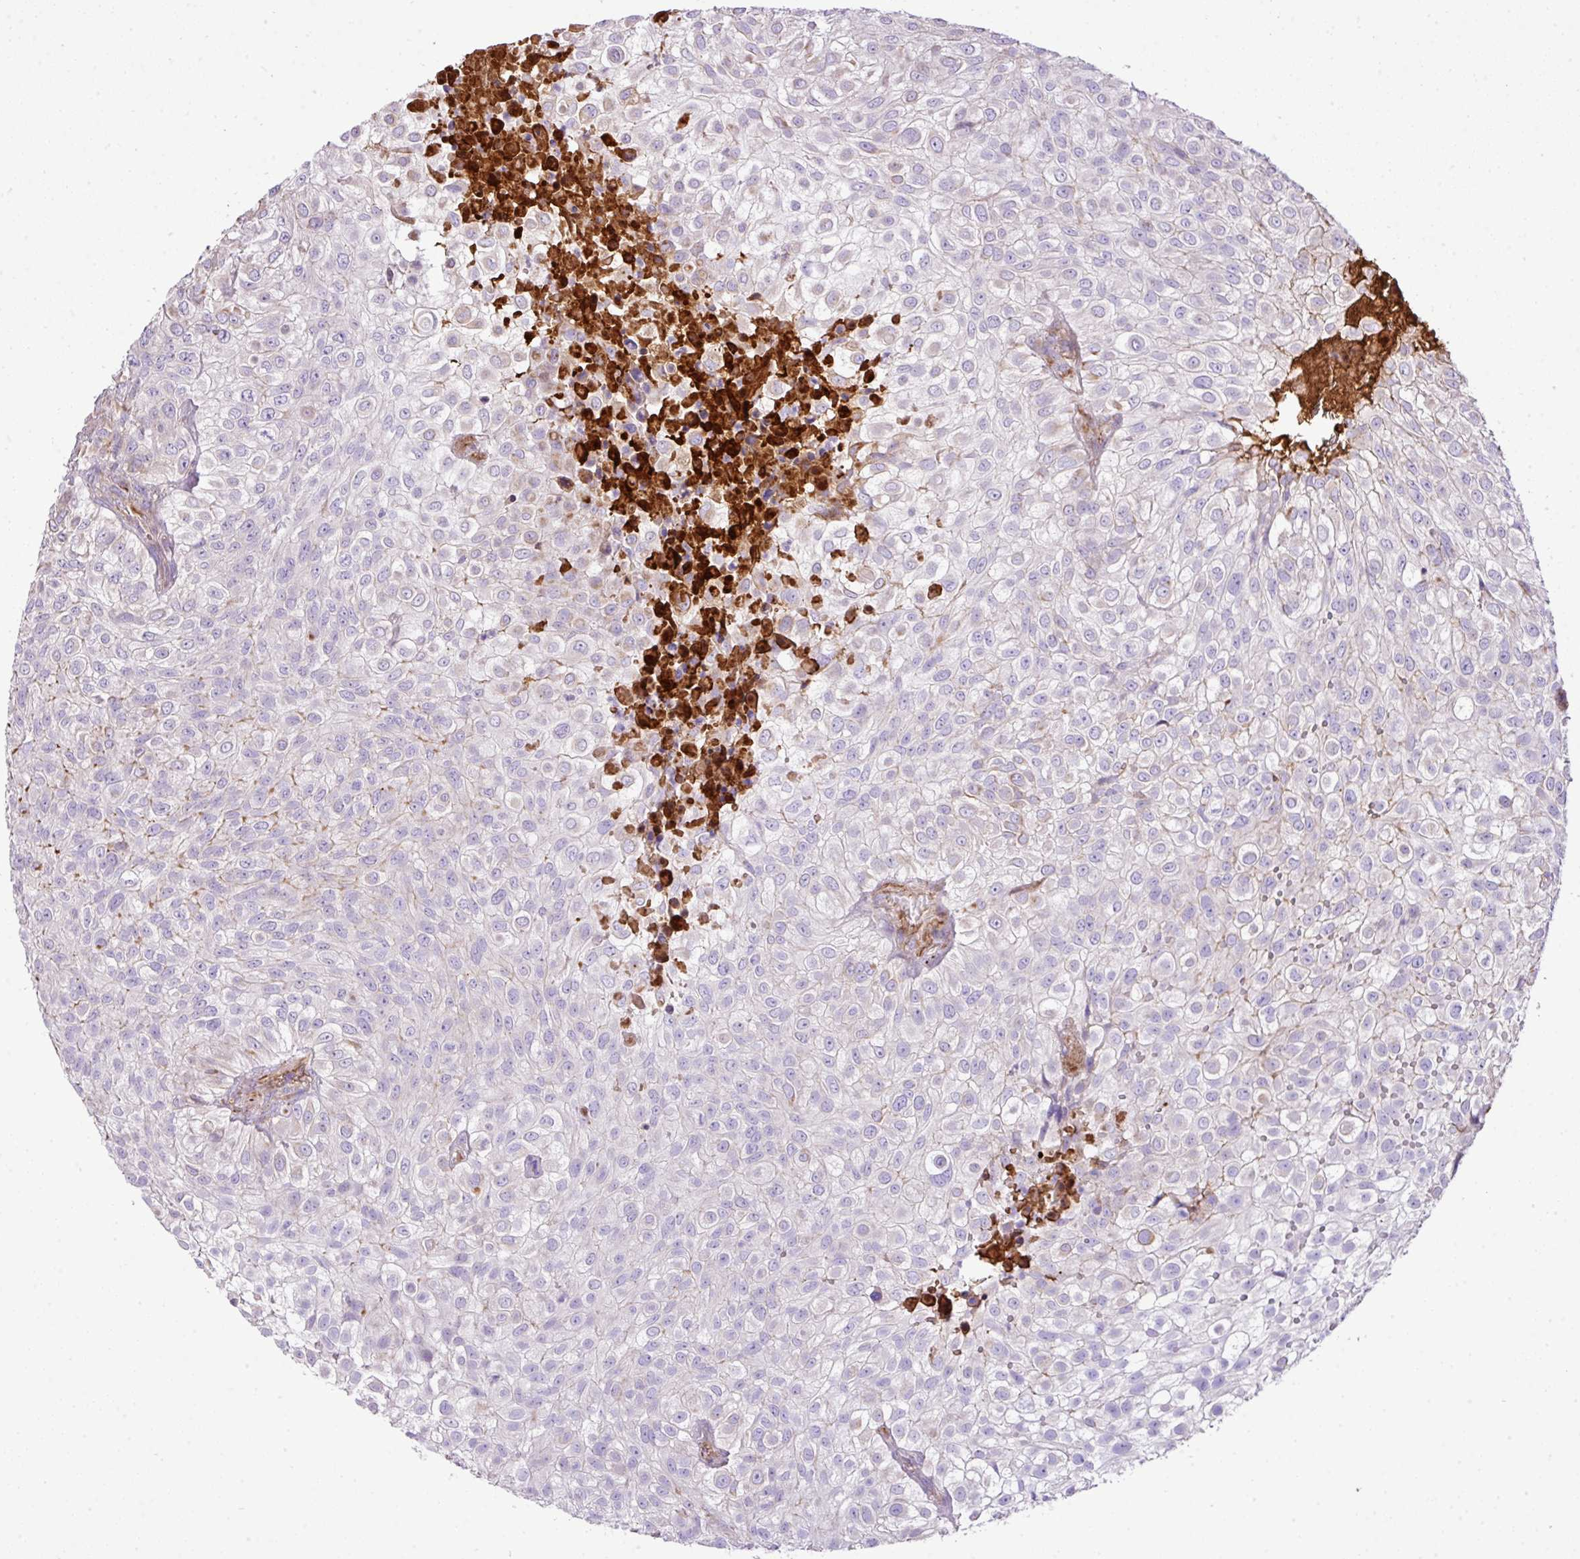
{"staining": {"intensity": "negative", "quantity": "none", "location": "none"}, "tissue": "urothelial cancer", "cell_type": "Tumor cells", "image_type": "cancer", "snomed": [{"axis": "morphology", "description": "Urothelial carcinoma, High grade"}, {"axis": "topography", "description": "Urinary bladder"}], "caption": "Urothelial cancer was stained to show a protein in brown. There is no significant expression in tumor cells. (DAB immunohistochemistry (IHC) with hematoxylin counter stain).", "gene": "CTXN2", "patient": {"sex": "male", "age": 56}}